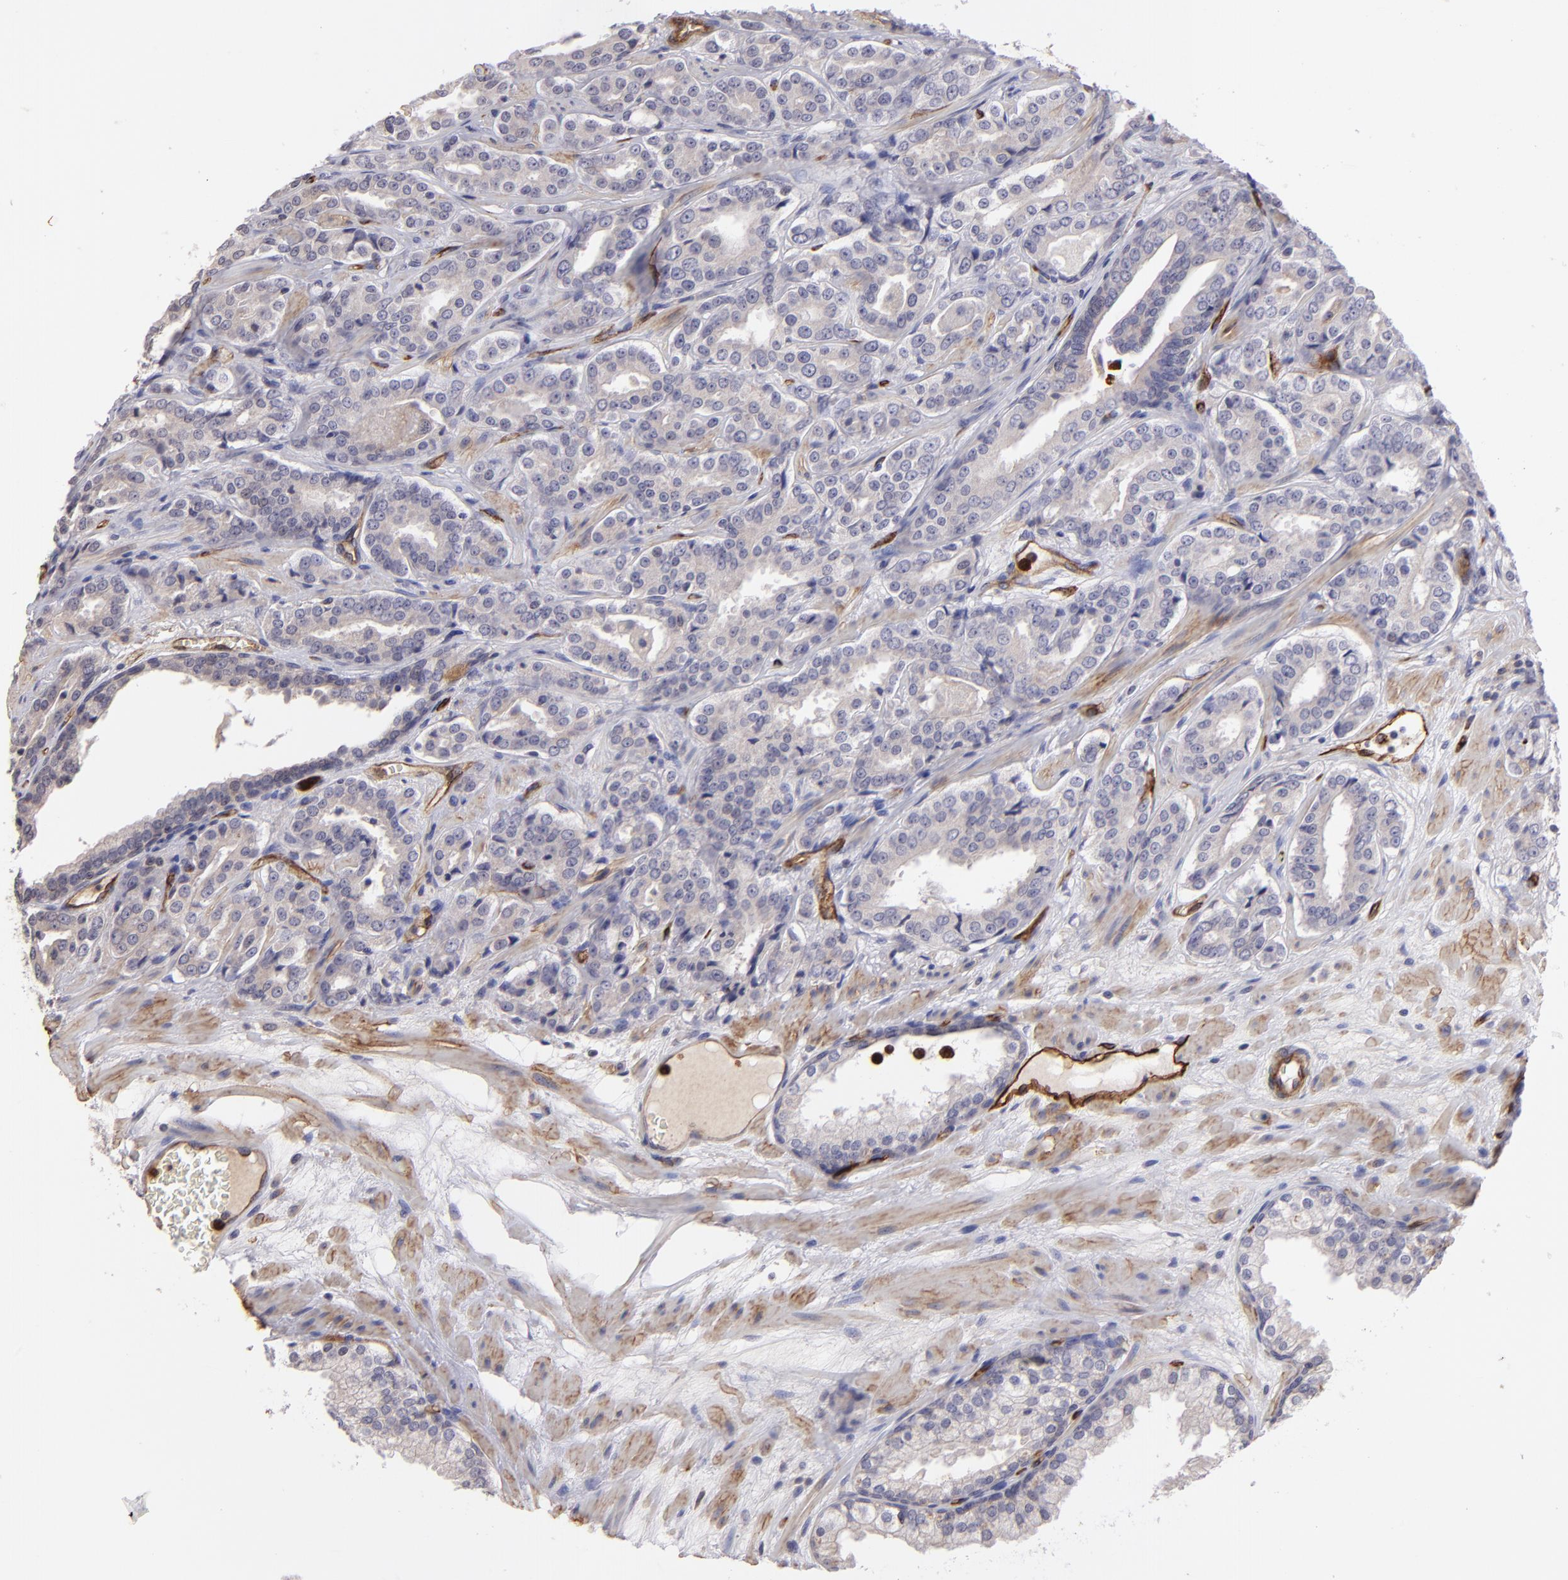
{"staining": {"intensity": "negative", "quantity": "none", "location": "none"}, "tissue": "prostate cancer", "cell_type": "Tumor cells", "image_type": "cancer", "snomed": [{"axis": "morphology", "description": "Adenocarcinoma, Medium grade"}, {"axis": "topography", "description": "Prostate"}], "caption": "A micrograph of prostate adenocarcinoma (medium-grade) stained for a protein exhibits no brown staining in tumor cells.", "gene": "DYSF", "patient": {"sex": "male", "age": 60}}